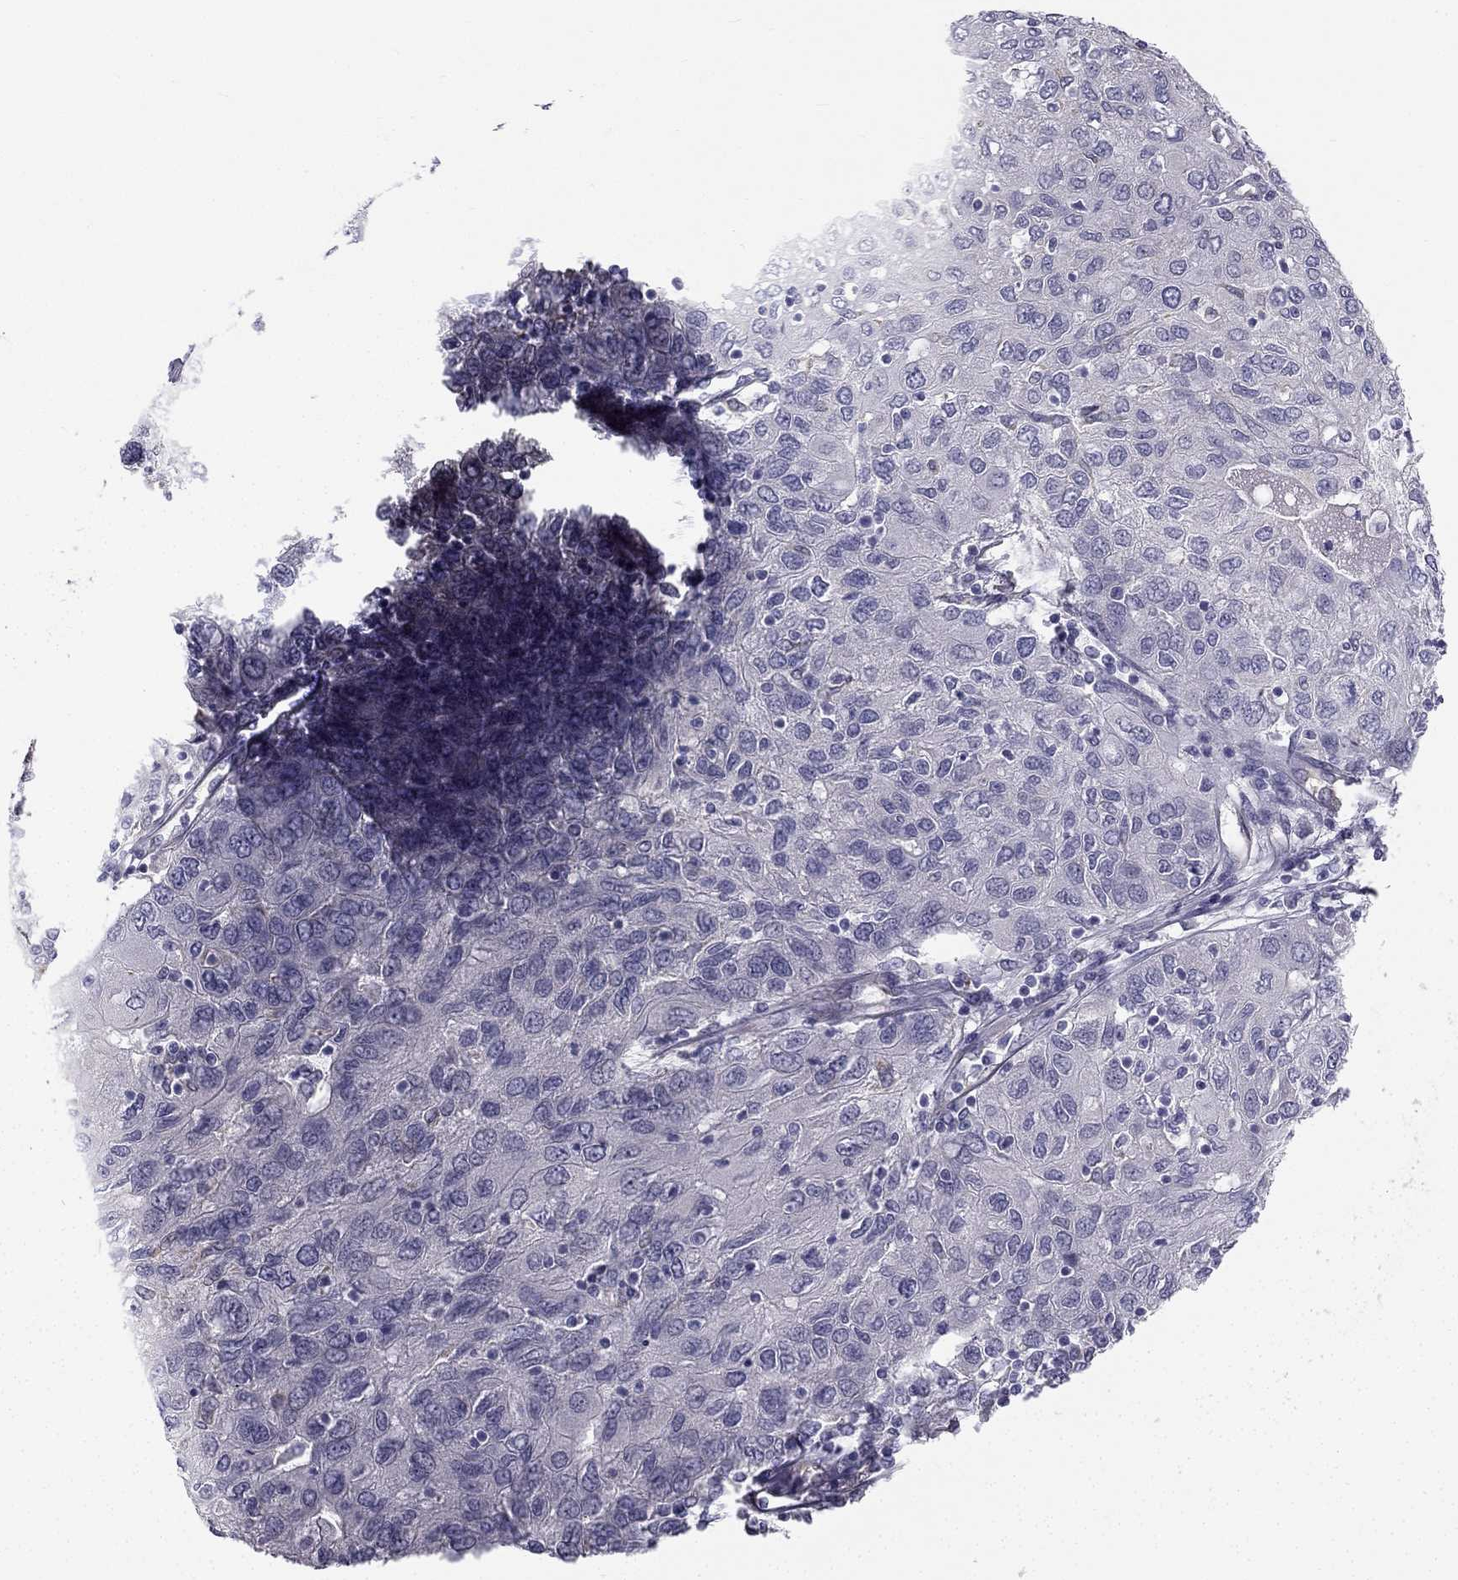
{"staining": {"intensity": "negative", "quantity": "none", "location": "none"}, "tissue": "ovarian cancer", "cell_type": "Tumor cells", "image_type": "cancer", "snomed": [{"axis": "morphology", "description": "Carcinoma, endometroid"}, {"axis": "topography", "description": "Ovary"}], "caption": "A micrograph of human ovarian endometroid carcinoma is negative for staining in tumor cells.", "gene": "CCDC40", "patient": {"sex": "female", "age": 50}}